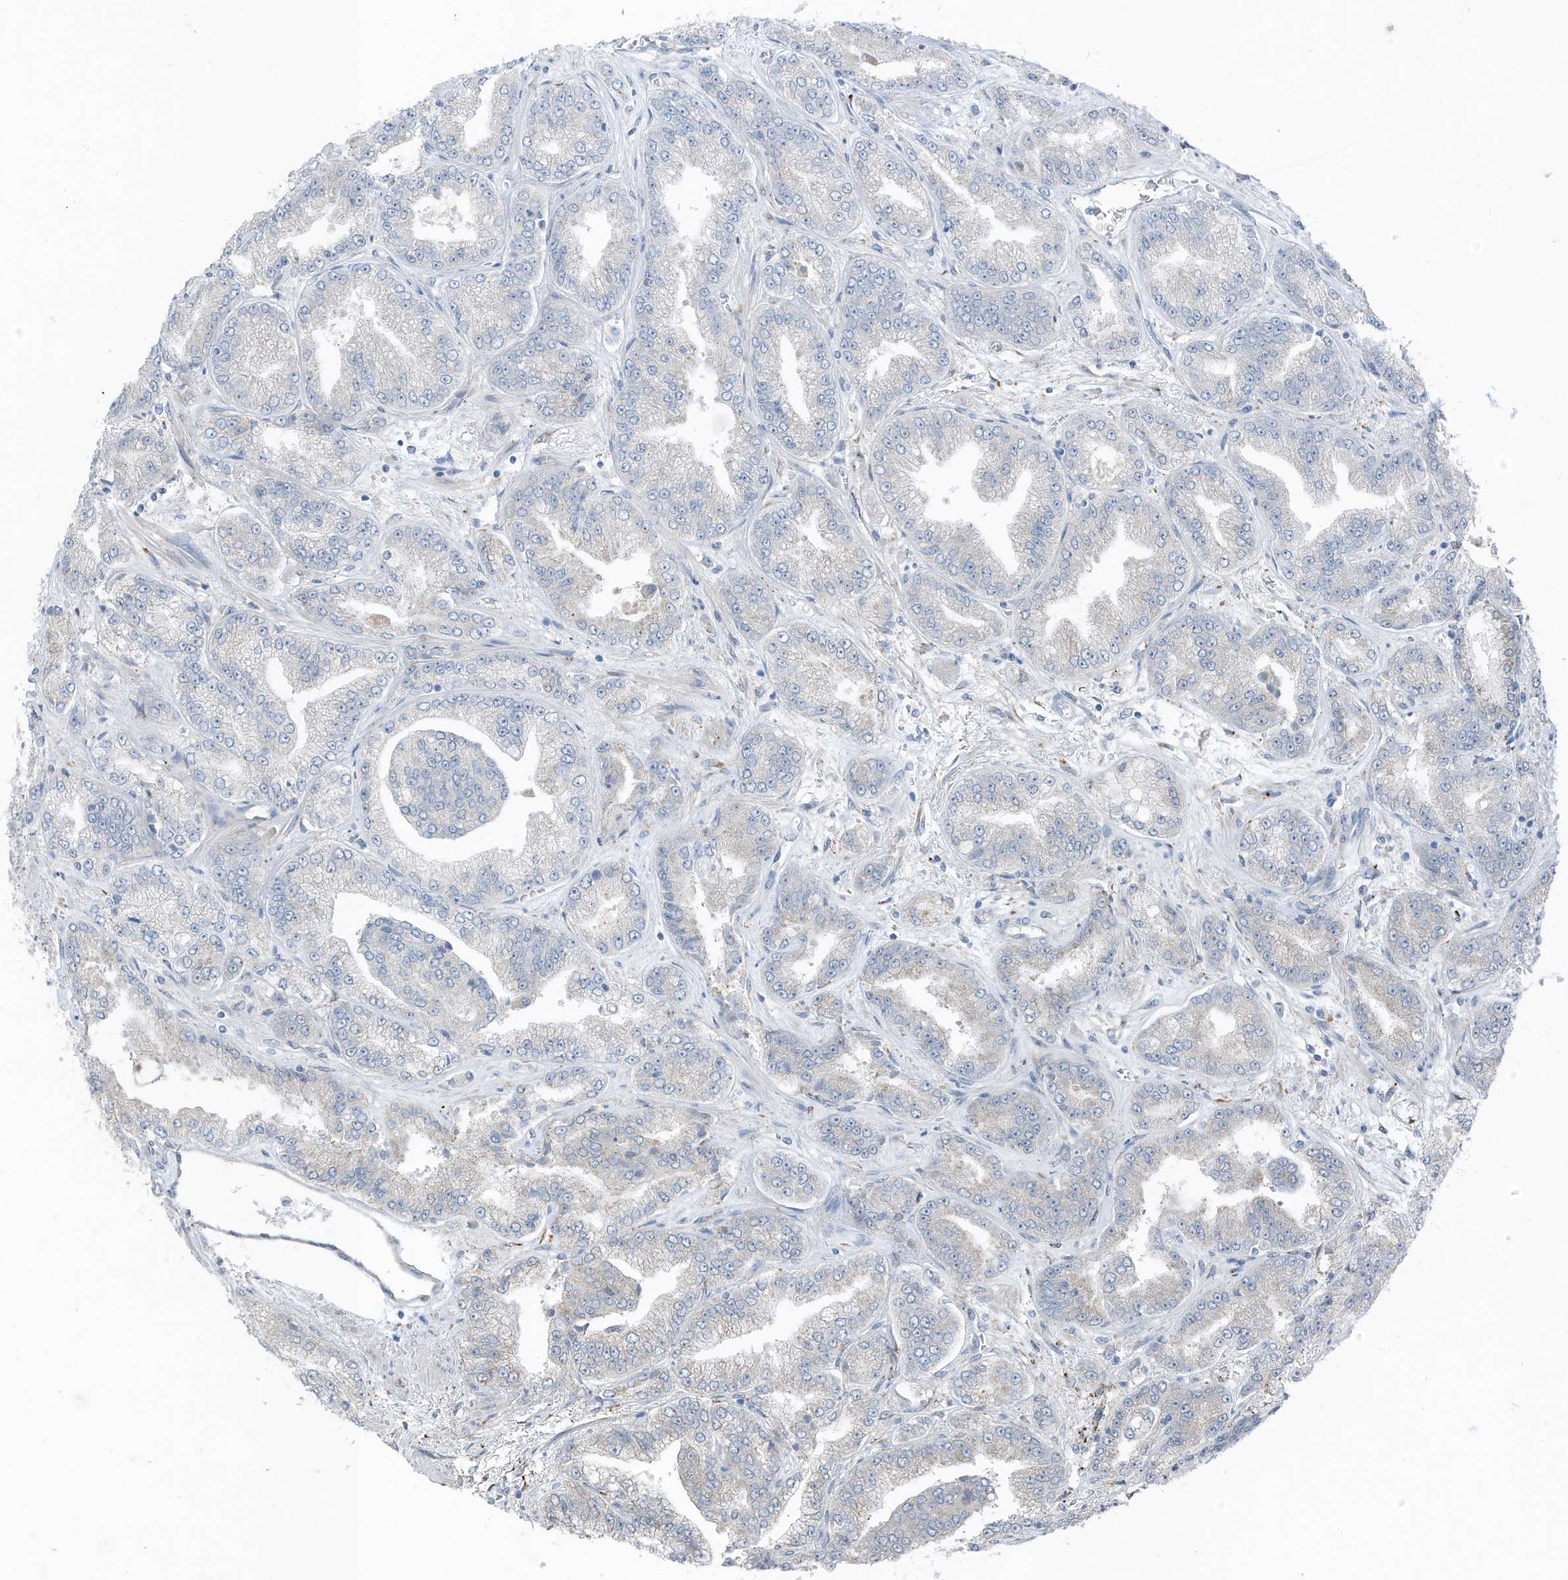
{"staining": {"intensity": "negative", "quantity": "none", "location": "none"}, "tissue": "prostate cancer", "cell_type": "Tumor cells", "image_type": "cancer", "snomed": [{"axis": "morphology", "description": "Adenocarcinoma, High grade"}, {"axis": "topography", "description": "Prostate"}], "caption": "DAB immunohistochemical staining of human prostate cancer displays no significant expression in tumor cells.", "gene": "ARHGEF33", "patient": {"sex": "male", "age": 71}}